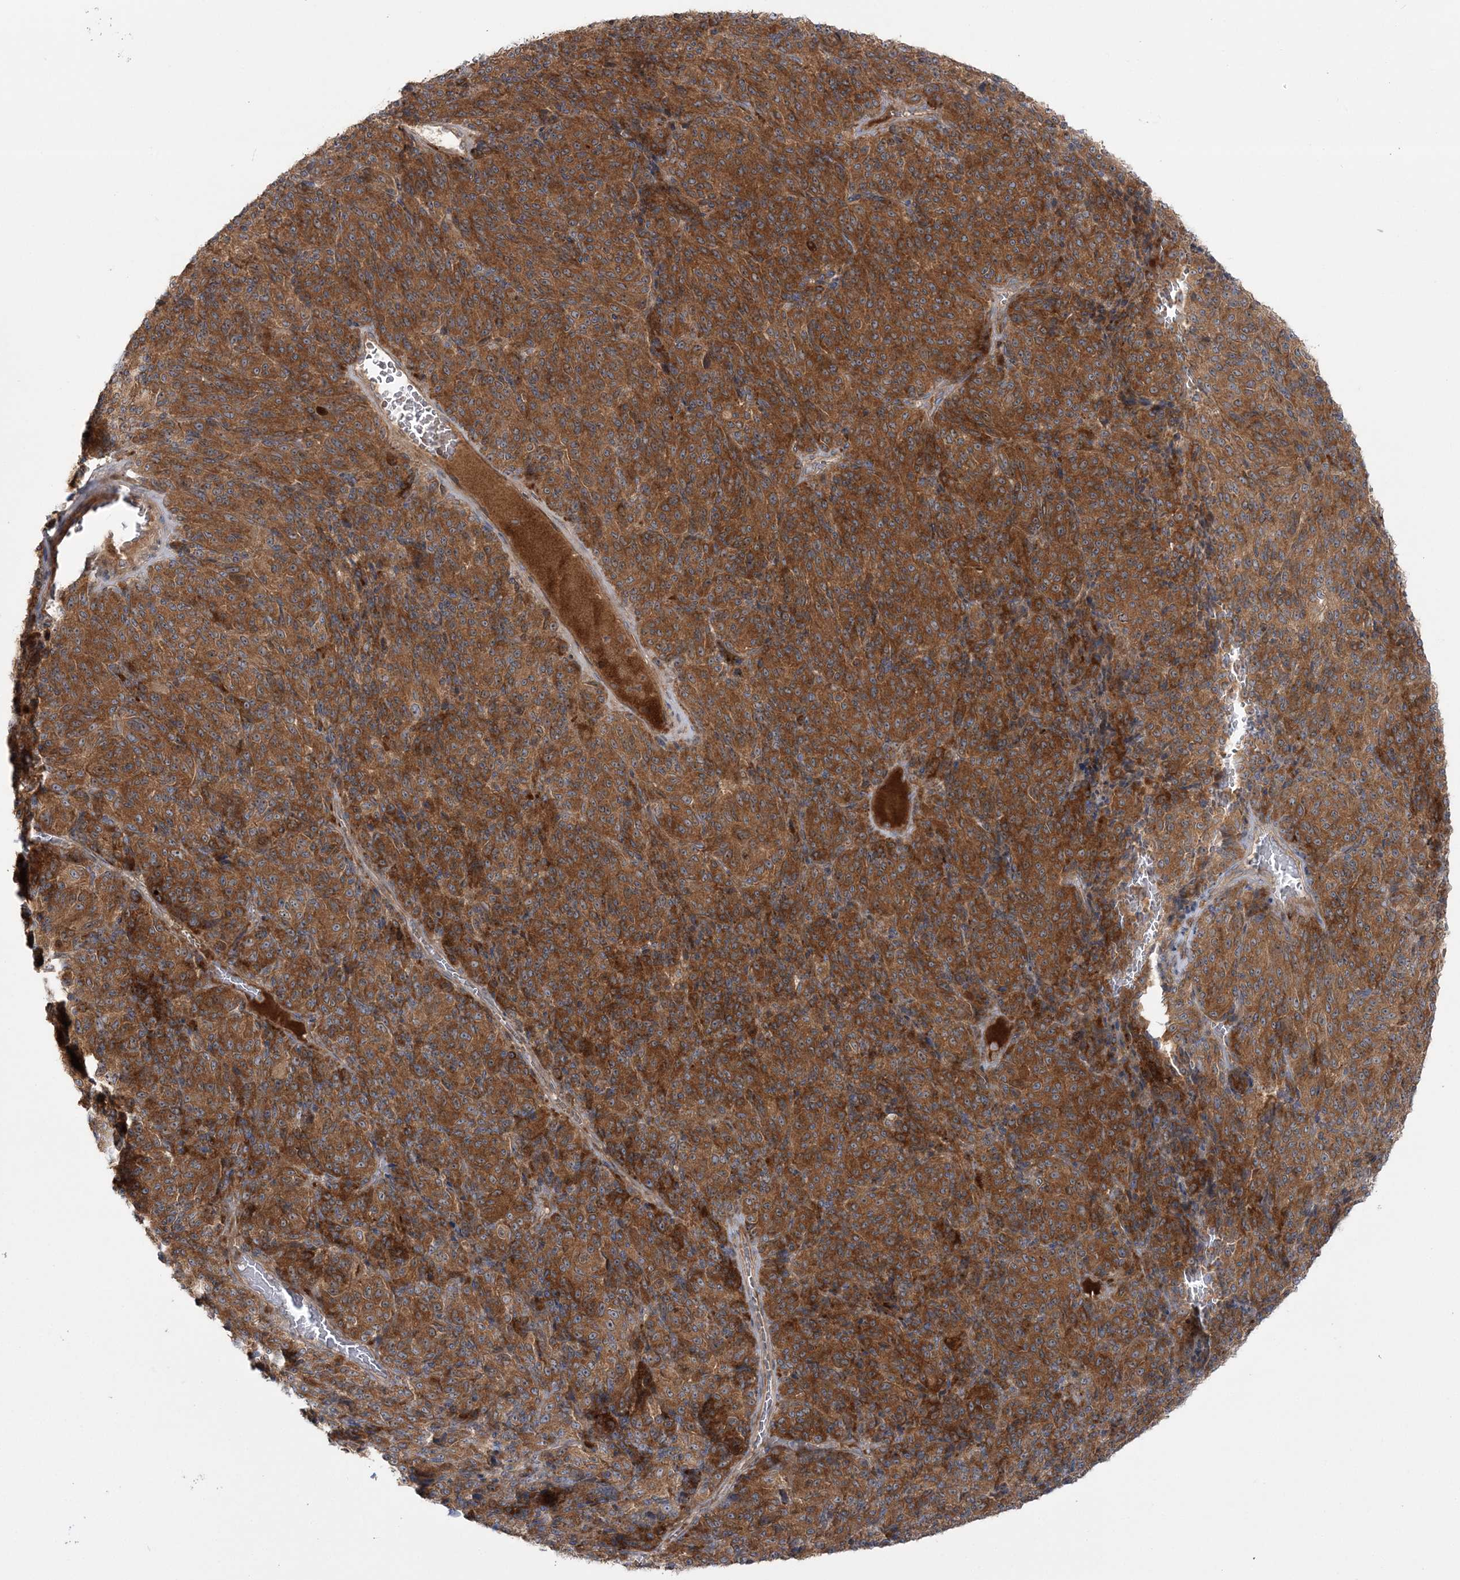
{"staining": {"intensity": "strong", "quantity": ">75%", "location": "cytoplasmic/membranous"}, "tissue": "melanoma", "cell_type": "Tumor cells", "image_type": "cancer", "snomed": [{"axis": "morphology", "description": "Malignant melanoma, Metastatic site"}, {"axis": "topography", "description": "Brain"}], "caption": "Immunohistochemical staining of human malignant melanoma (metastatic site) reveals strong cytoplasmic/membranous protein positivity in about >75% of tumor cells.", "gene": "MOCS2", "patient": {"sex": "female", "age": 56}}